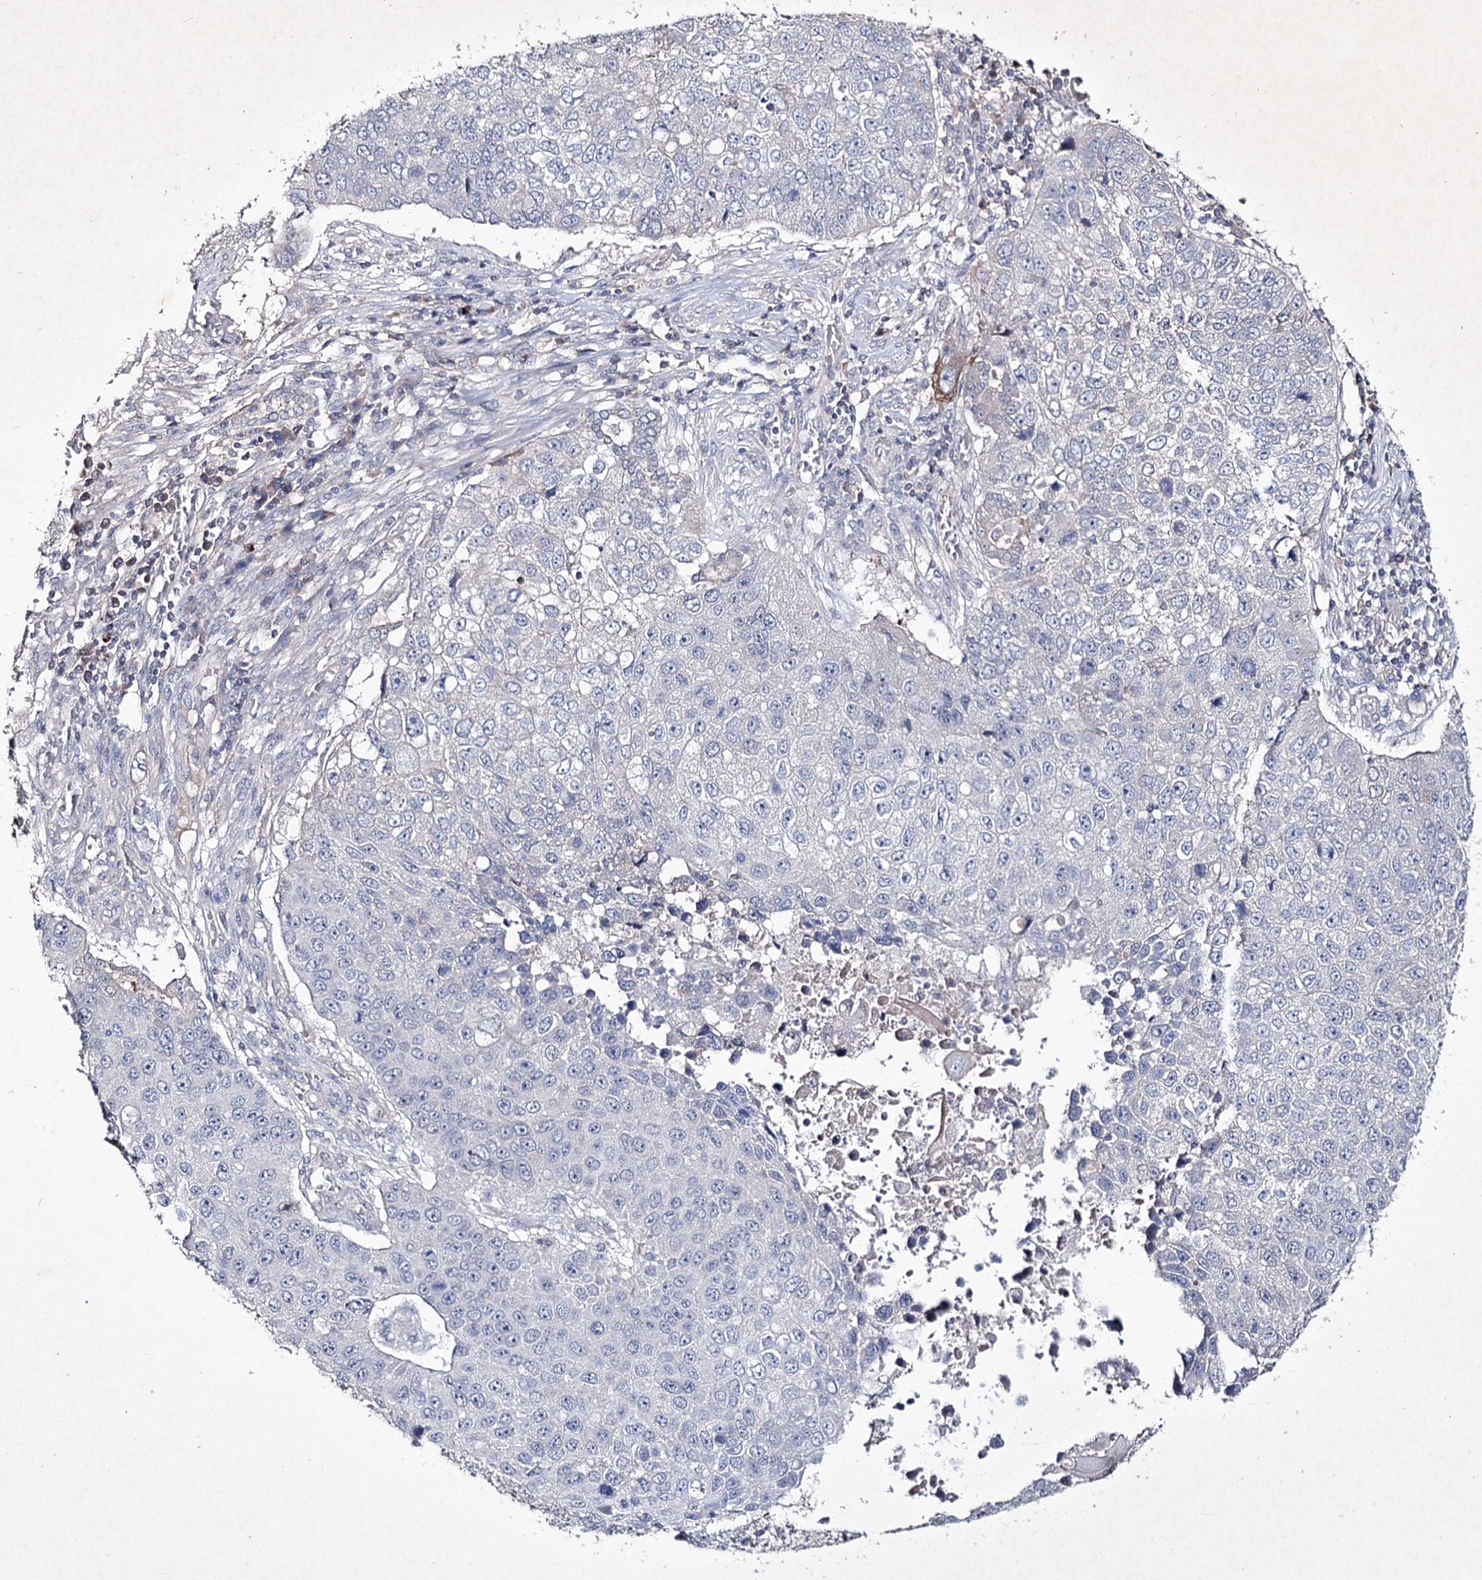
{"staining": {"intensity": "negative", "quantity": "none", "location": "none"}, "tissue": "lung cancer", "cell_type": "Tumor cells", "image_type": "cancer", "snomed": [{"axis": "morphology", "description": "Squamous cell carcinoma, NOS"}, {"axis": "topography", "description": "Lung"}], "caption": "A photomicrograph of lung squamous cell carcinoma stained for a protein demonstrates no brown staining in tumor cells.", "gene": "SEMA4G", "patient": {"sex": "male", "age": 61}}